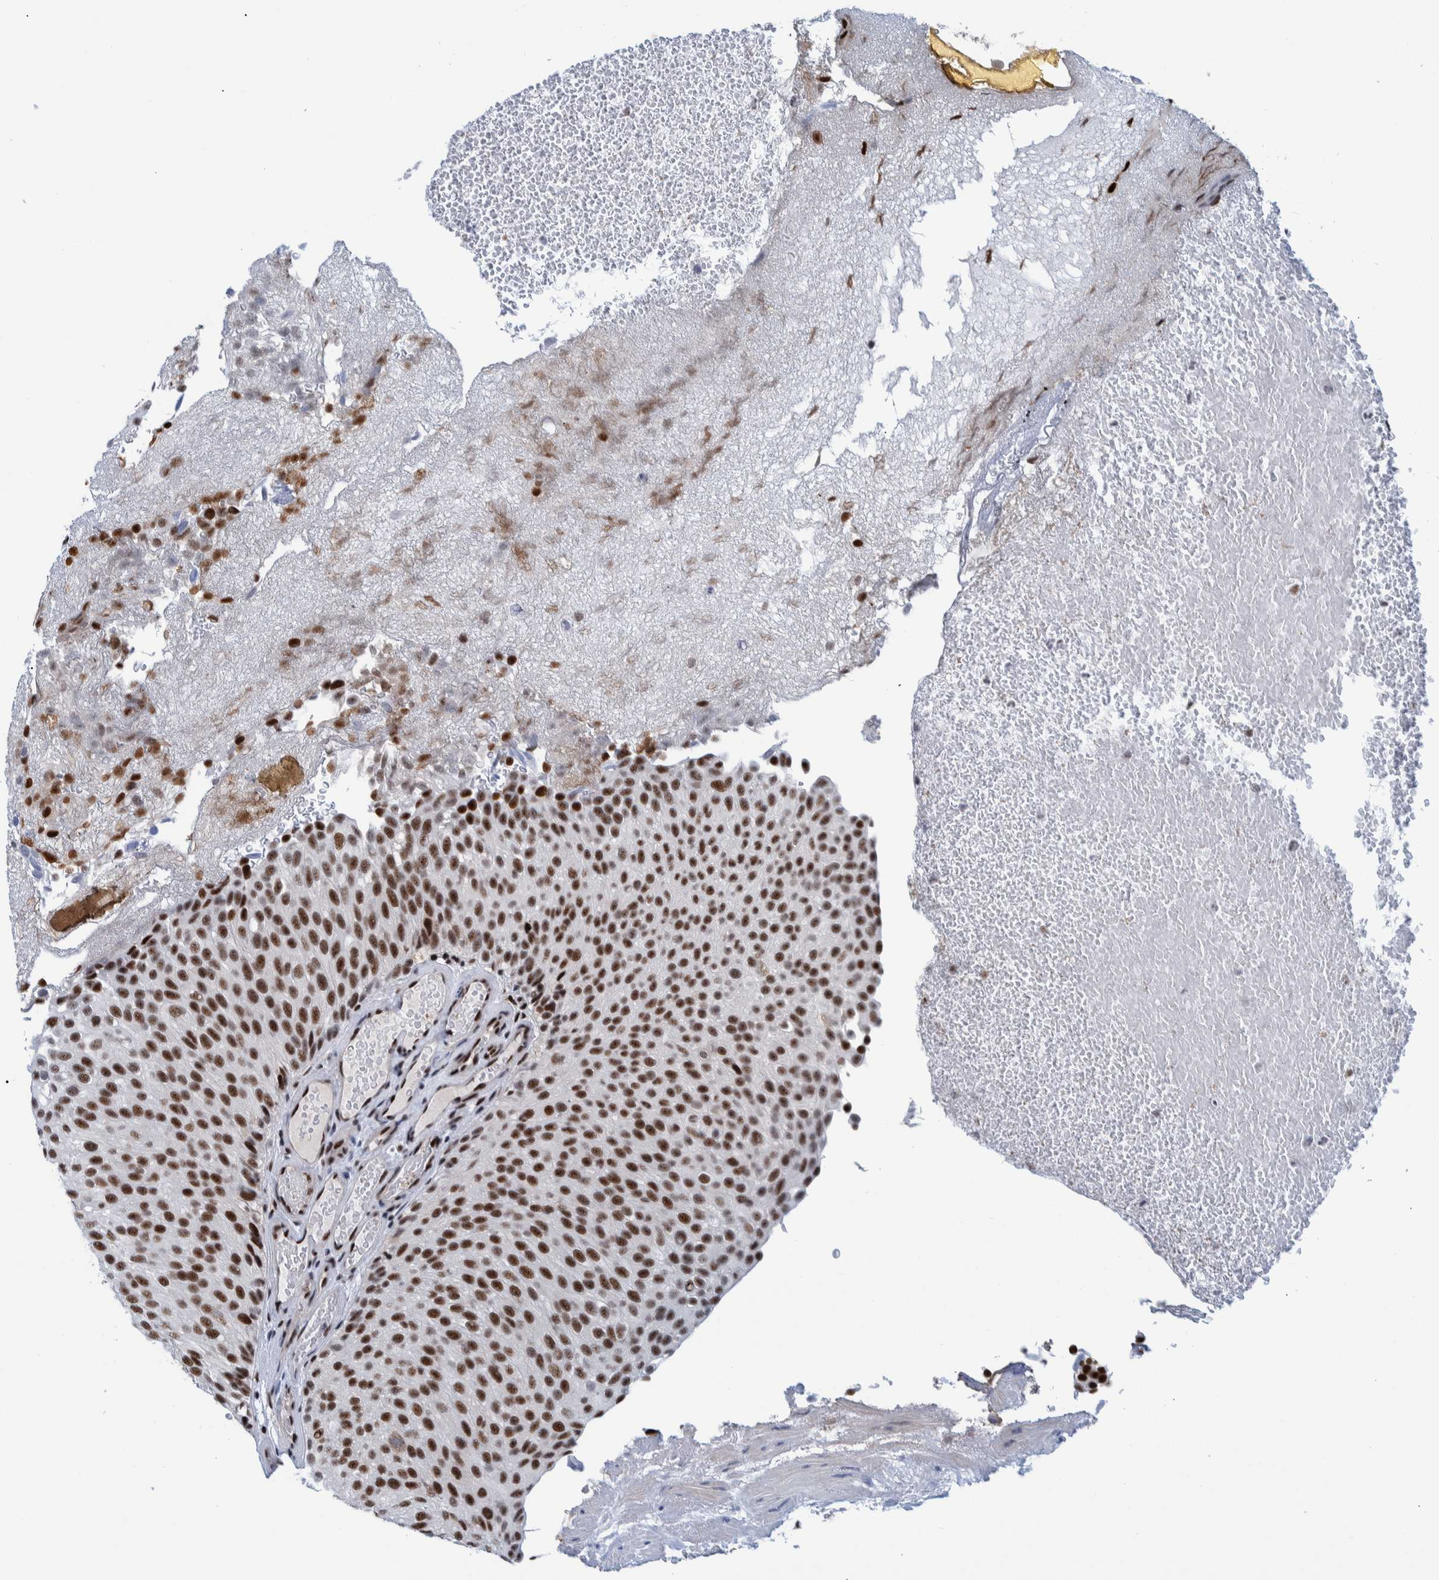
{"staining": {"intensity": "strong", "quantity": ">75%", "location": "nuclear"}, "tissue": "urothelial cancer", "cell_type": "Tumor cells", "image_type": "cancer", "snomed": [{"axis": "morphology", "description": "Urothelial carcinoma, Low grade"}, {"axis": "topography", "description": "Urinary bladder"}], "caption": "Protein expression analysis of urothelial carcinoma (low-grade) demonstrates strong nuclear expression in about >75% of tumor cells. (DAB = brown stain, brightfield microscopy at high magnification).", "gene": "EFTUD2", "patient": {"sex": "male", "age": 78}}